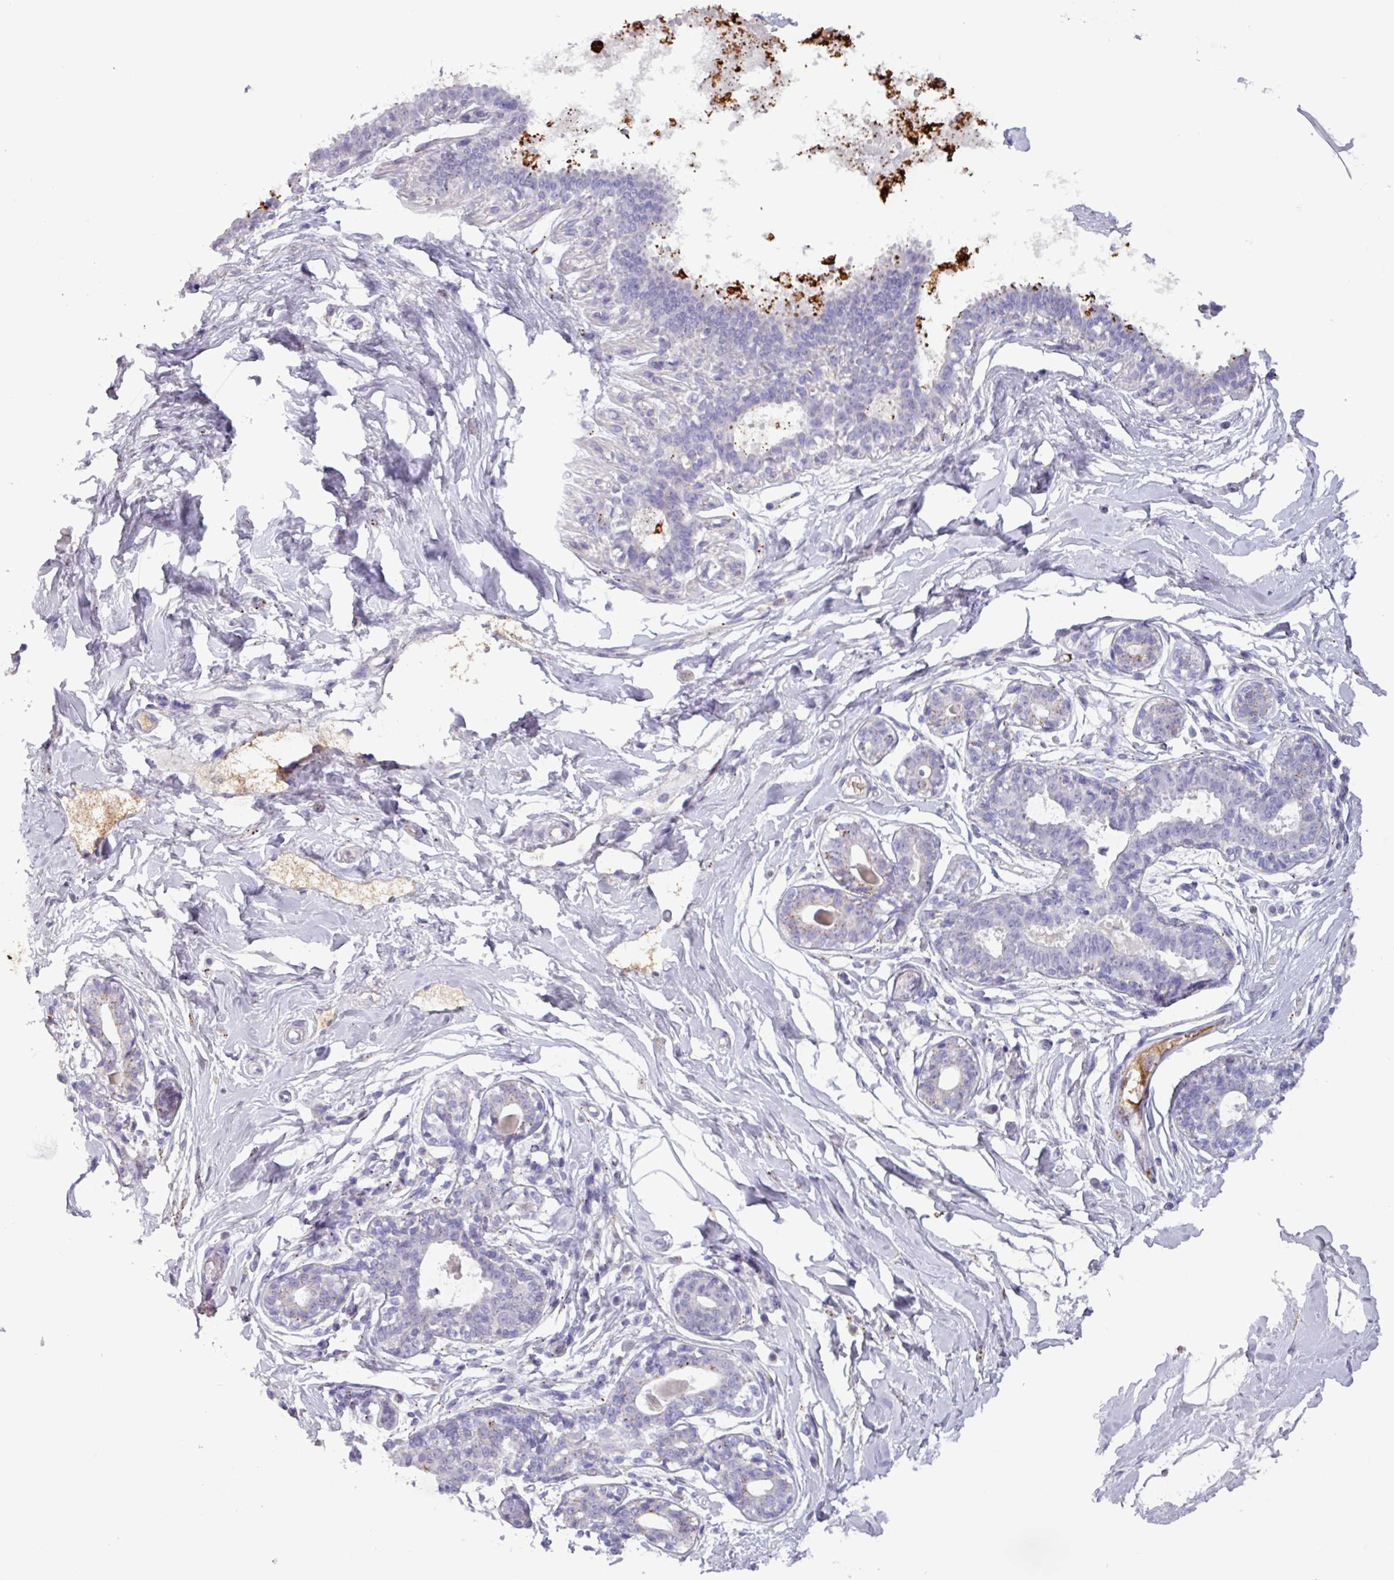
{"staining": {"intensity": "negative", "quantity": "none", "location": "none"}, "tissue": "breast", "cell_type": "Adipocytes", "image_type": "normal", "snomed": [{"axis": "morphology", "description": "Normal tissue, NOS"}, {"axis": "topography", "description": "Breast"}], "caption": "IHC image of normal breast: breast stained with DAB exhibits no significant protein staining in adipocytes.", "gene": "PLIN2", "patient": {"sex": "female", "age": 45}}